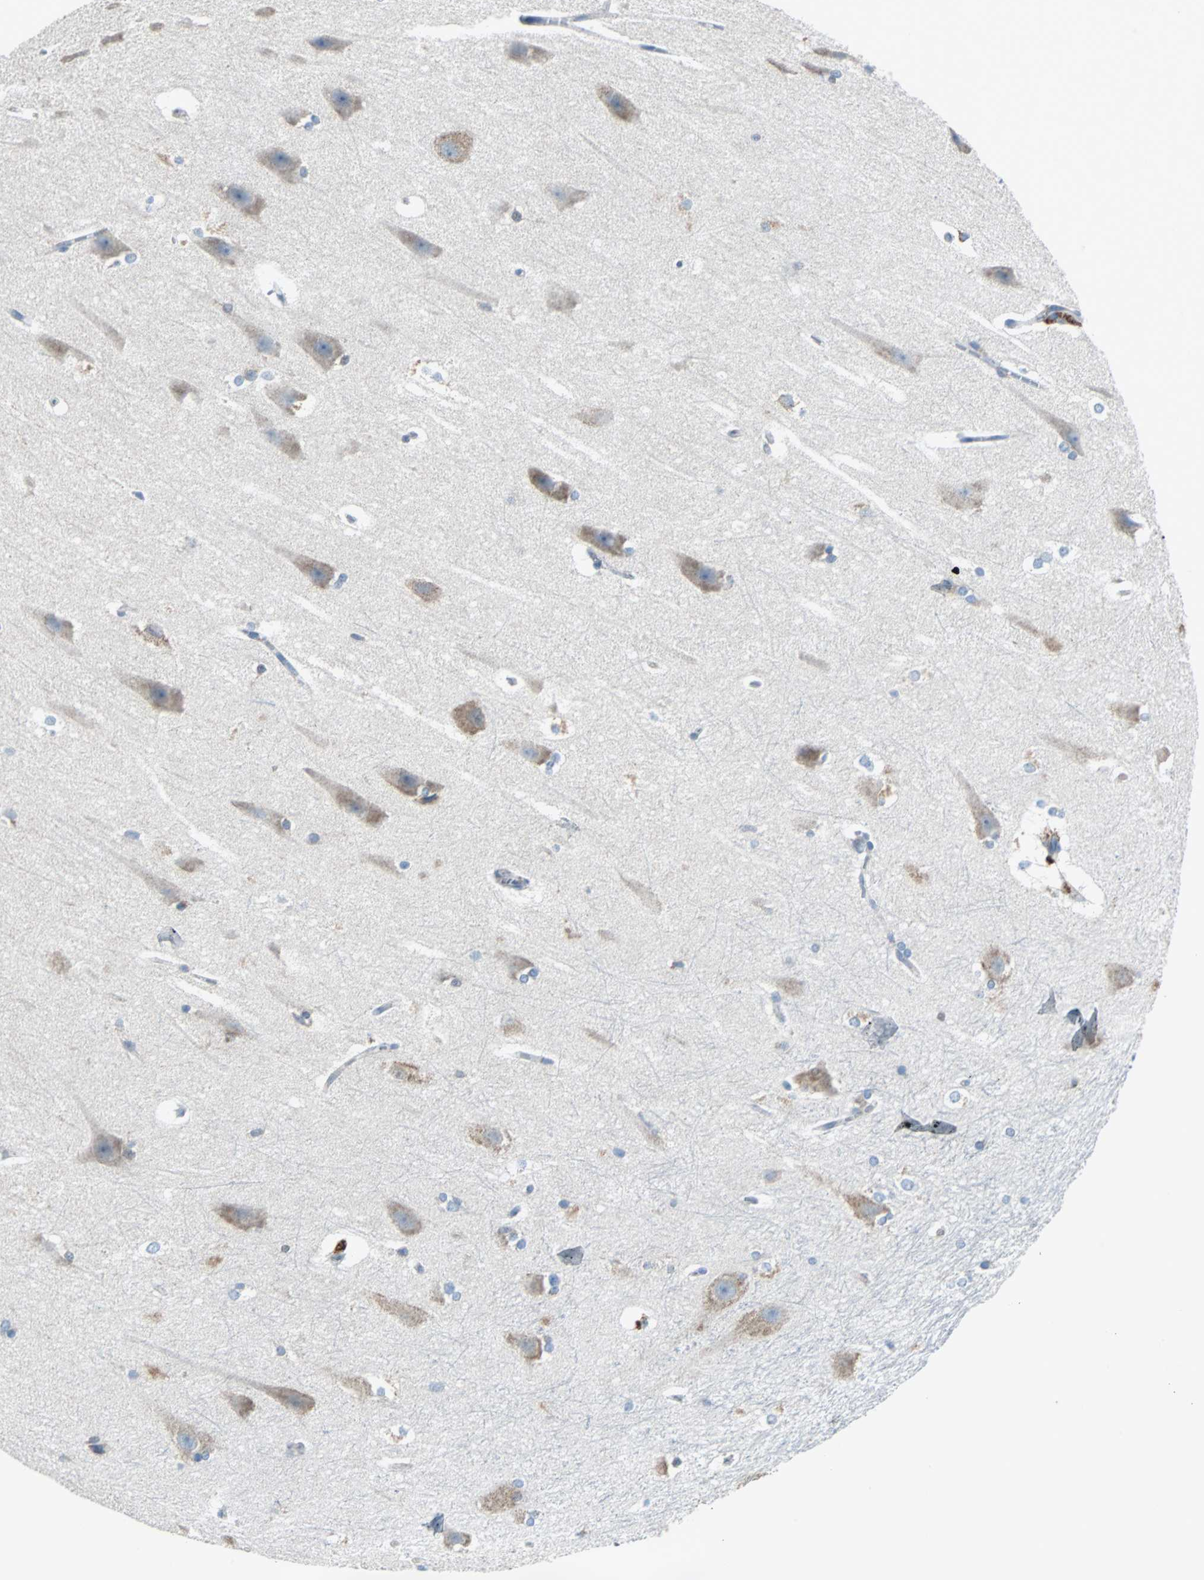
{"staining": {"intensity": "negative", "quantity": "none", "location": "none"}, "tissue": "hippocampus", "cell_type": "Glial cells", "image_type": "normal", "snomed": [{"axis": "morphology", "description": "Normal tissue, NOS"}, {"axis": "topography", "description": "Hippocampus"}], "caption": "This is an immunohistochemistry (IHC) image of normal human hippocampus. There is no expression in glial cells.", "gene": "PDIA4", "patient": {"sex": "female", "age": 19}}